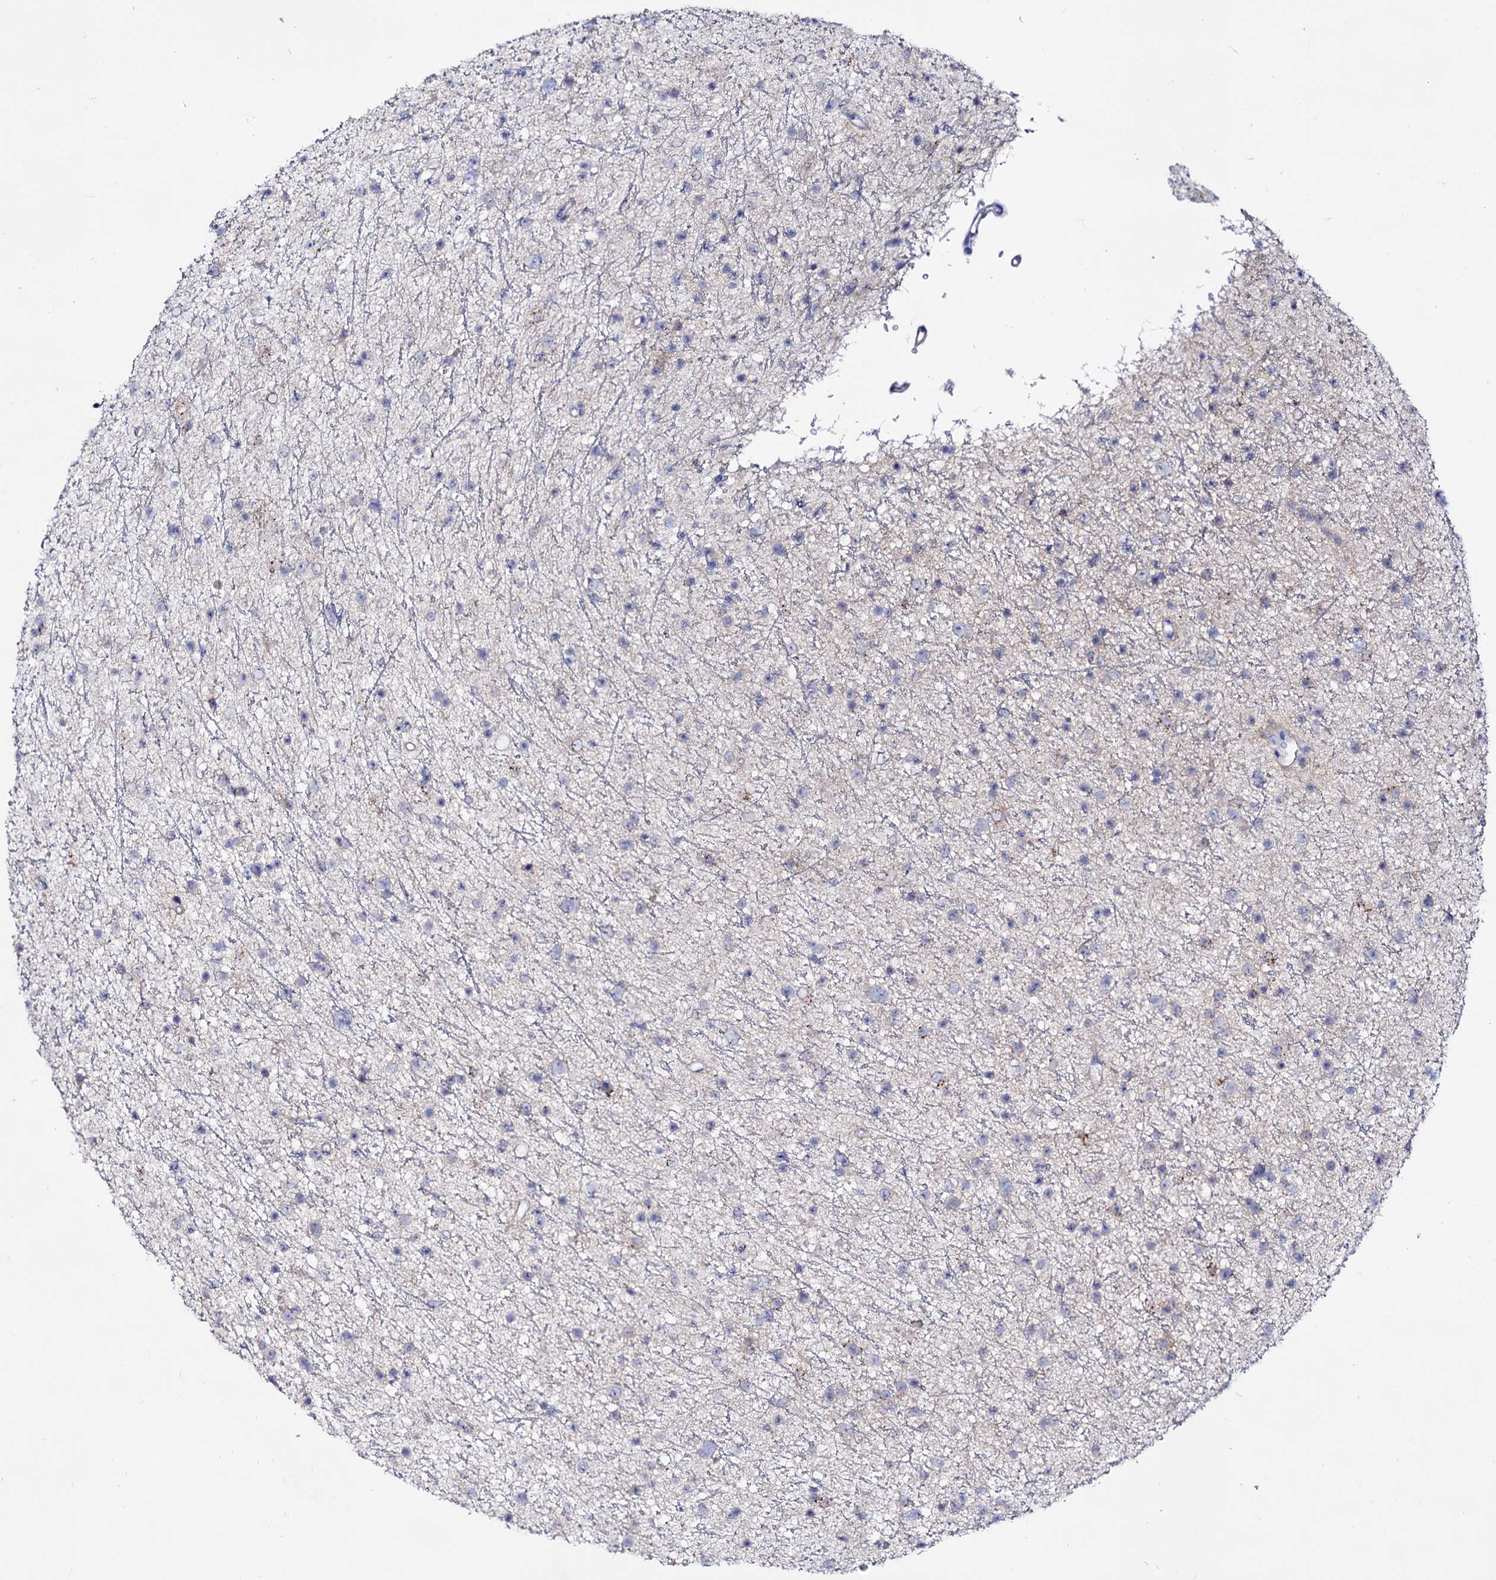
{"staining": {"intensity": "negative", "quantity": "none", "location": "none"}, "tissue": "glioma", "cell_type": "Tumor cells", "image_type": "cancer", "snomed": [{"axis": "morphology", "description": "Glioma, malignant, Low grade"}, {"axis": "topography", "description": "Cerebral cortex"}], "caption": "Glioma was stained to show a protein in brown. There is no significant positivity in tumor cells.", "gene": "PLIN1", "patient": {"sex": "female", "age": 39}}